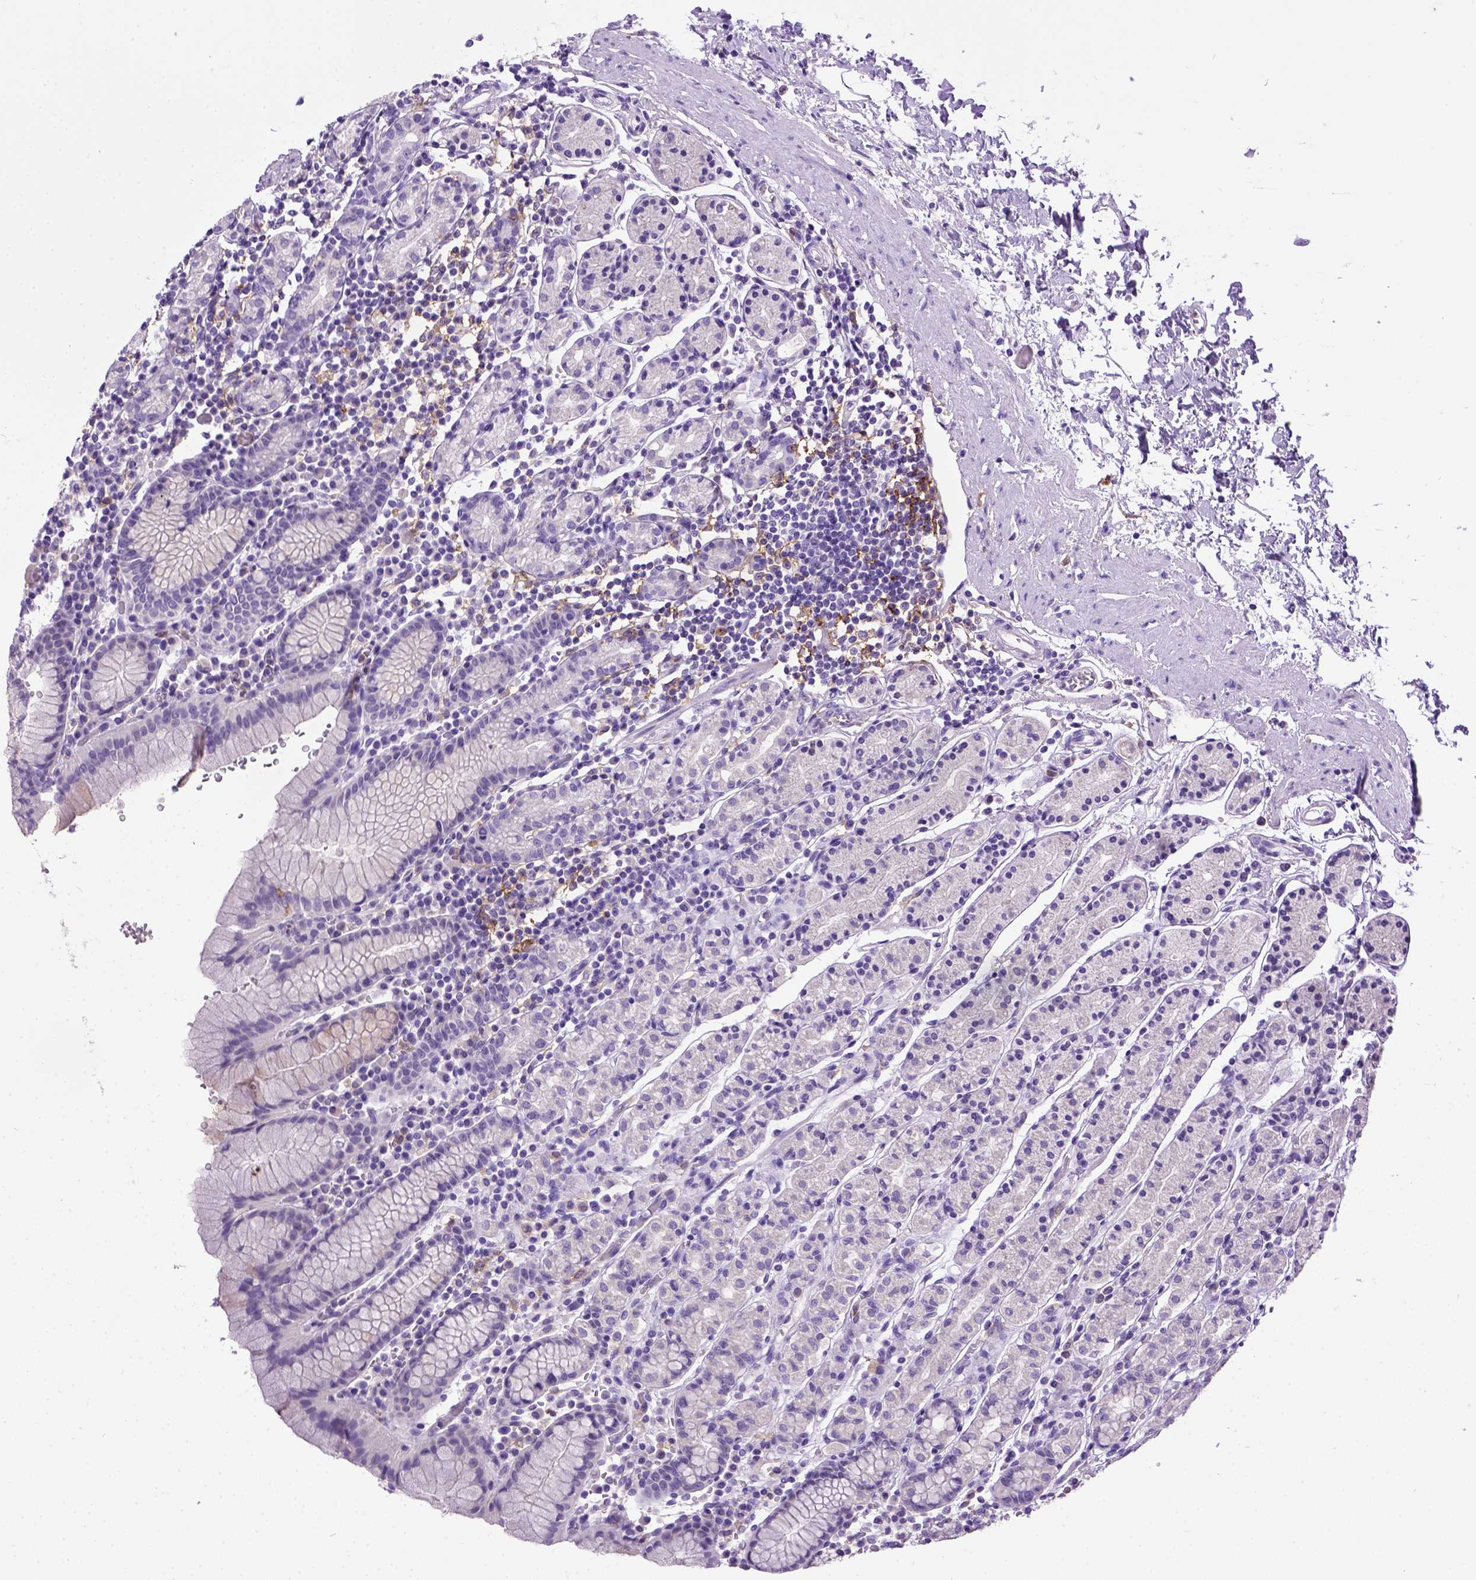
{"staining": {"intensity": "negative", "quantity": "none", "location": "none"}, "tissue": "stomach", "cell_type": "Glandular cells", "image_type": "normal", "snomed": [{"axis": "morphology", "description": "Normal tissue, NOS"}, {"axis": "topography", "description": "Stomach, upper"}, {"axis": "topography", "description": "Stomach"}], "caption": "Glandular cells show no significant positivity in unremarkable stomach. The staining is performed using DAB (3,3'-diaminobenzidine) brown chromogen with nuclei counter-stained in using hematoxylin.", "gene": "ITGAX", "patient": {"sex": "male", "age": 62}}